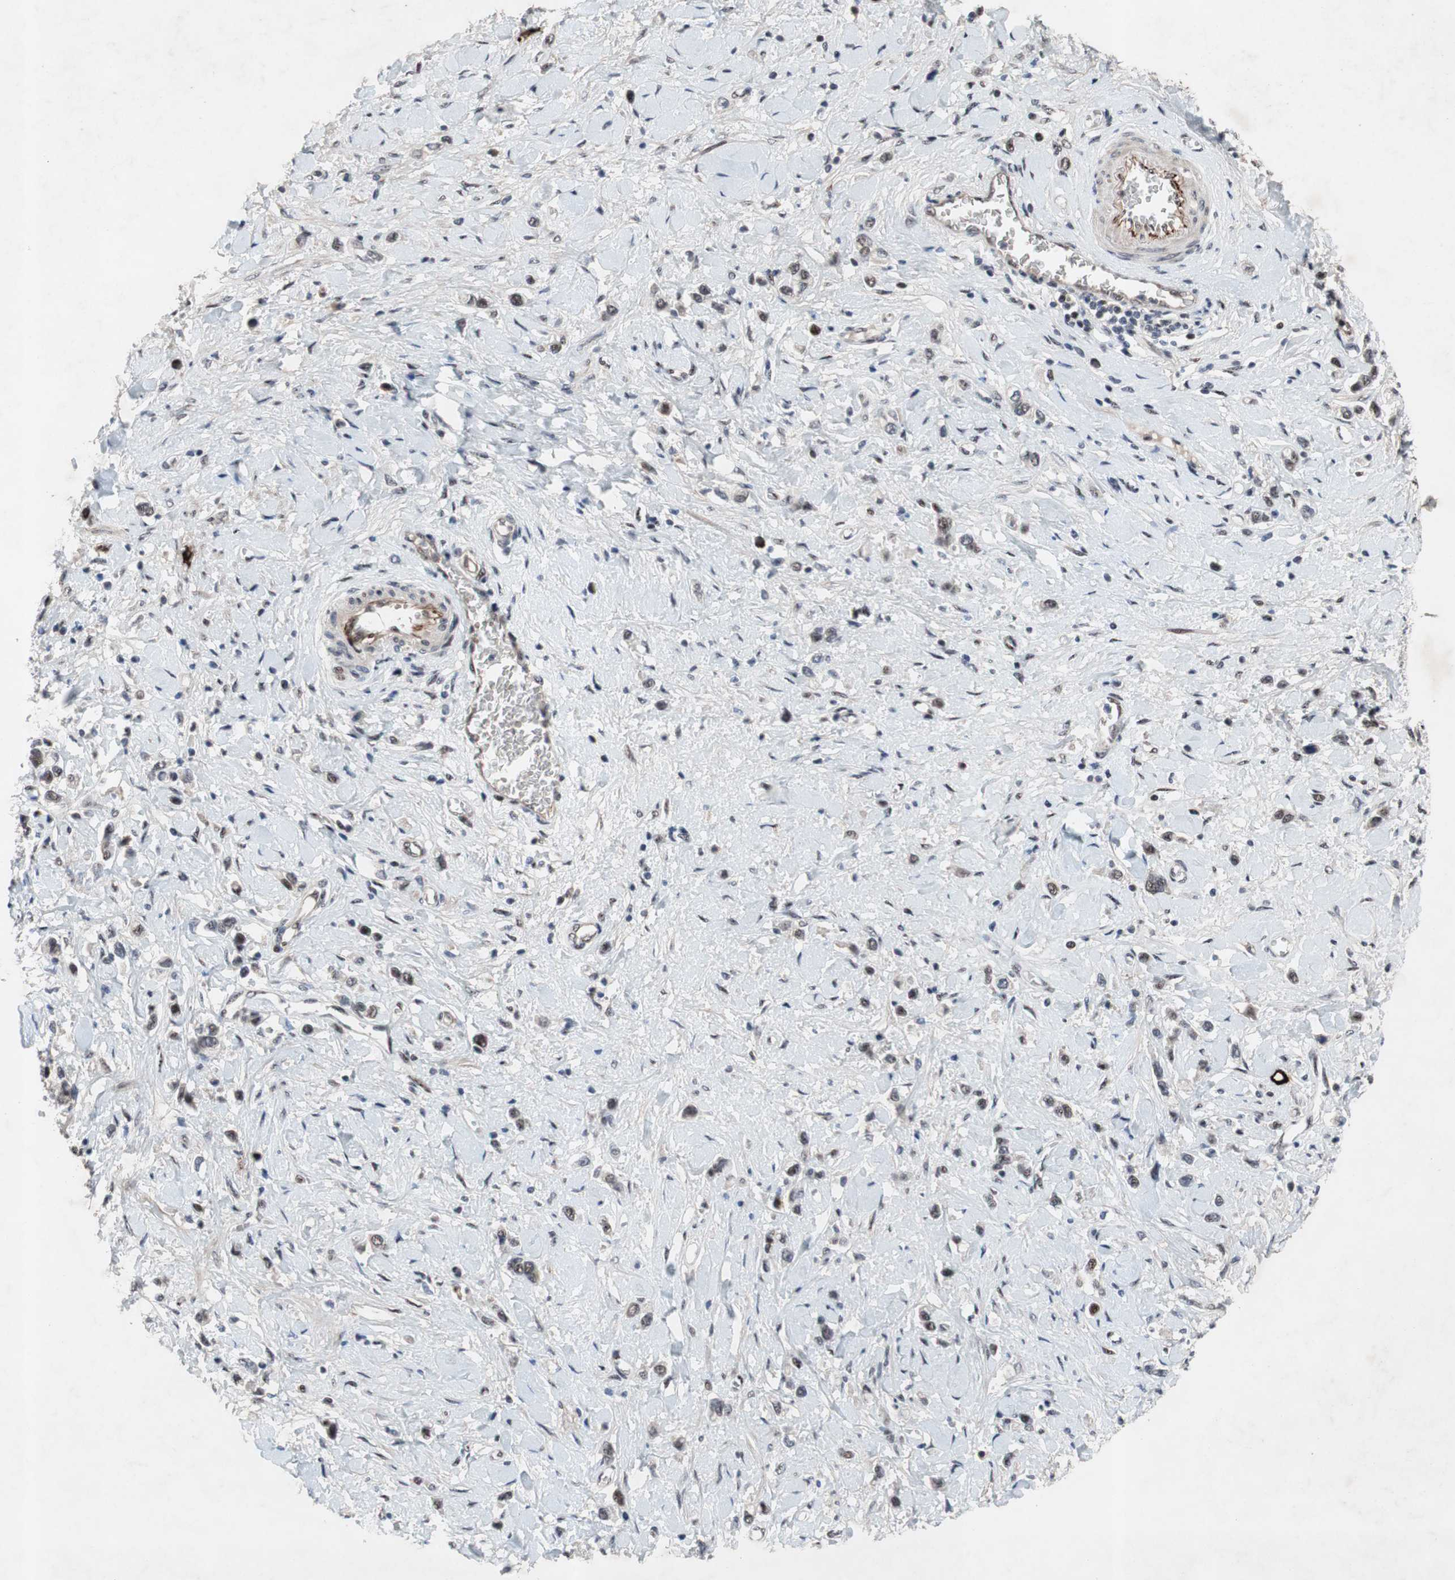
{"staining": {"intensity": "weak", "quantity": "25%-75%", "location": "nuclear"}, "tissue": "stomach cancer", "cell_type": "Tumor cells", "image_type": "cancer", "snomed": [{"axis": "morphology", "description": "Normal tissue, NOS"}, {"axis": "morphology", "description": "Adenocarcinoma, NOS"}, {"axis": "topography", "description": "Stomach, upper"}, {"axis": "topography", "description": "Stomach"}], "caption": "Protein staining of stomach adenocarcinoma tissue reveals weak nuclear staining in approximately 25%-75% of tumor cells. (DAB (3,3'-diaminobenzidine) = brown stain, brightfield microscopy at high magnification).", "gene": "SOX7", "patient": {"sex": "female", "age": 65}}